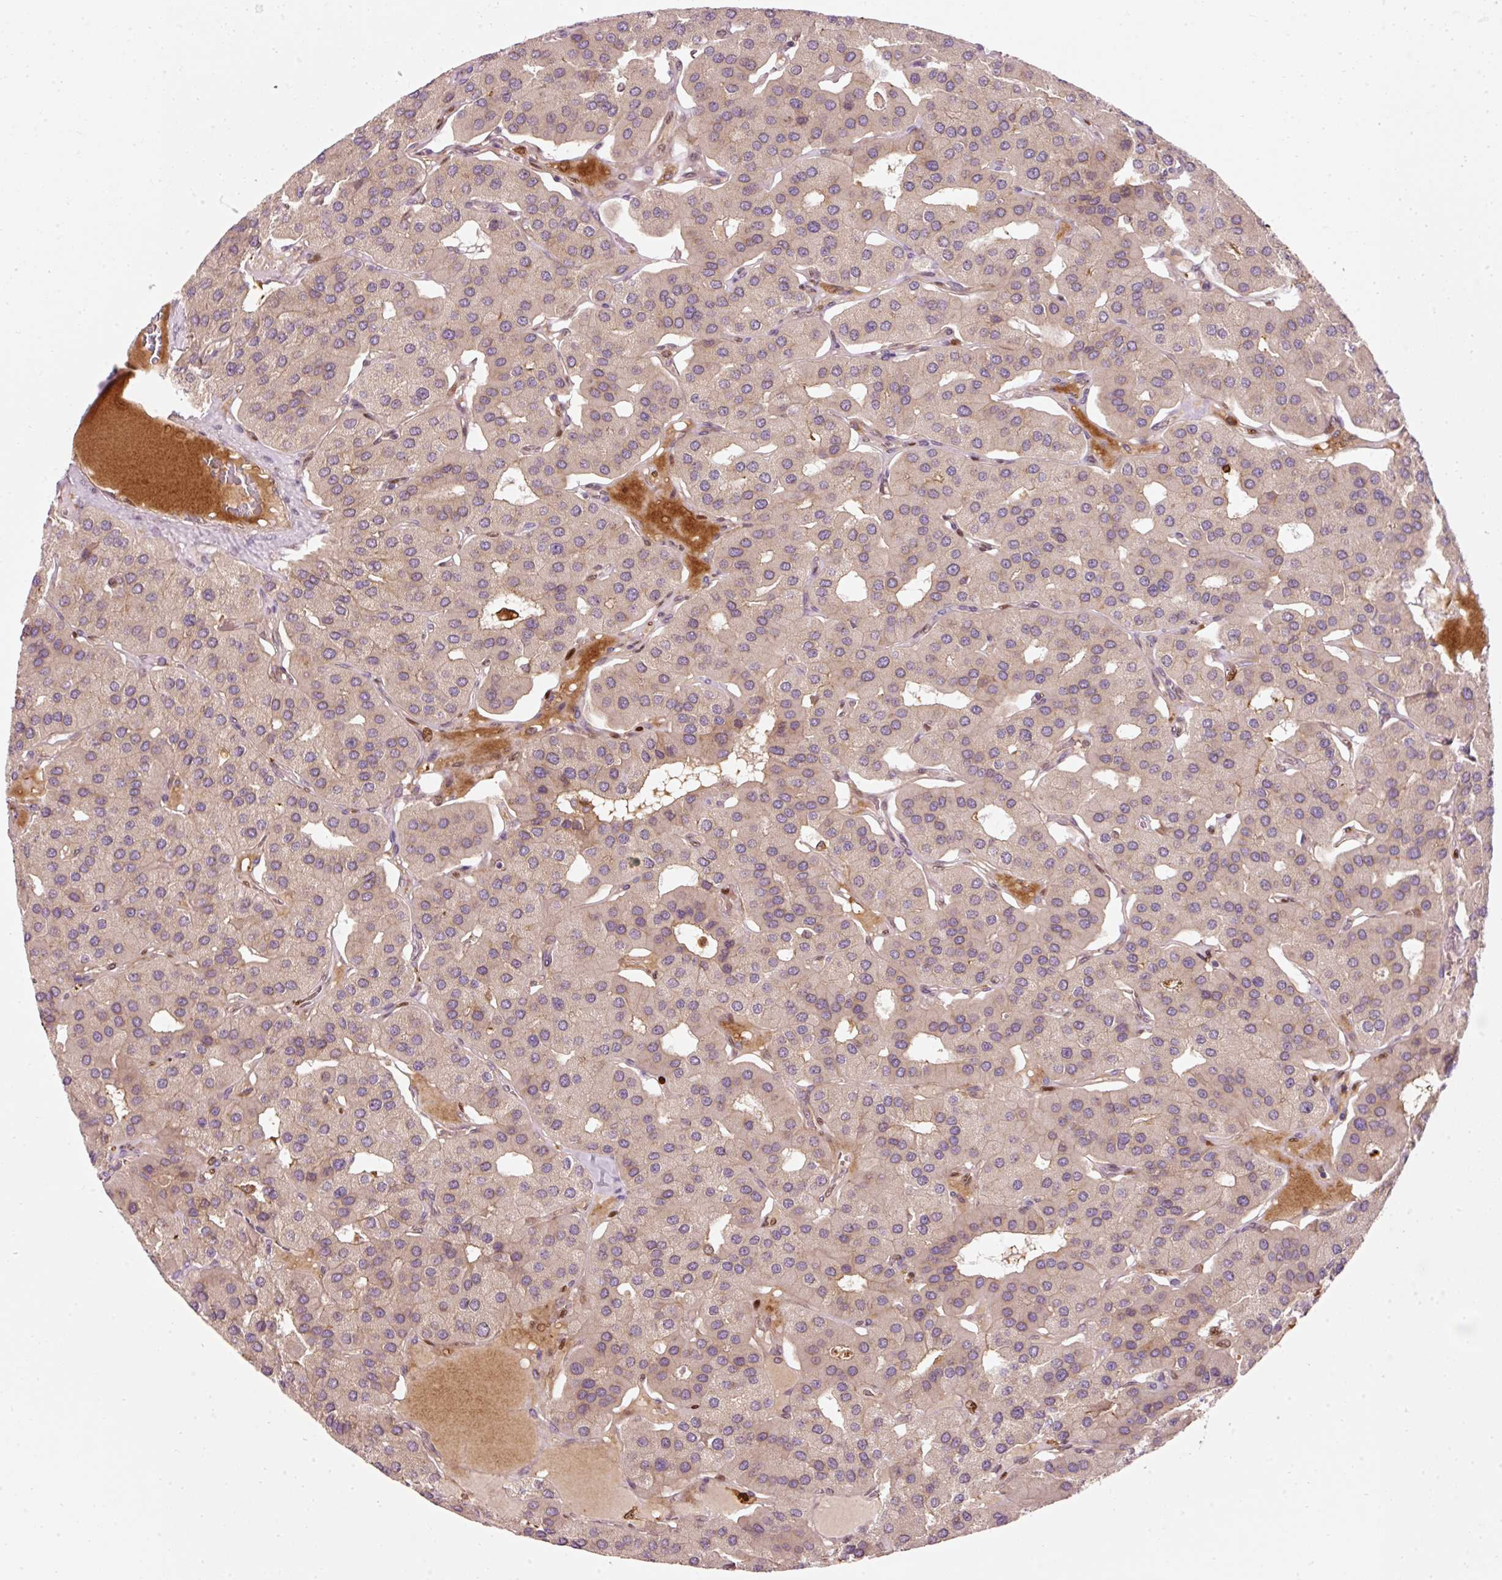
{"staining": {"intensity": "weak", "quantity": ">75%", "location": "cytoplasmic/membranous"}, "tissue": "parathyroid gland", "cell_type": "Glandular cells", "image_type": "normal", "snomed": [{"axis": "morphology", "description": "Normal tissue, NOS"}, {"axis": "morphology", "description": "Adenoma, NOS"}, {"axis": "topography", "description": "Parathyroid gland"}], "caption": "Parathyroid gland stained for a protein (brown) reveals weak cytoplasmic/membranous positive expression in about >75% of glandular cells.", "gene": "NAPA", "patient": {"sex": "female", "age": 86}}